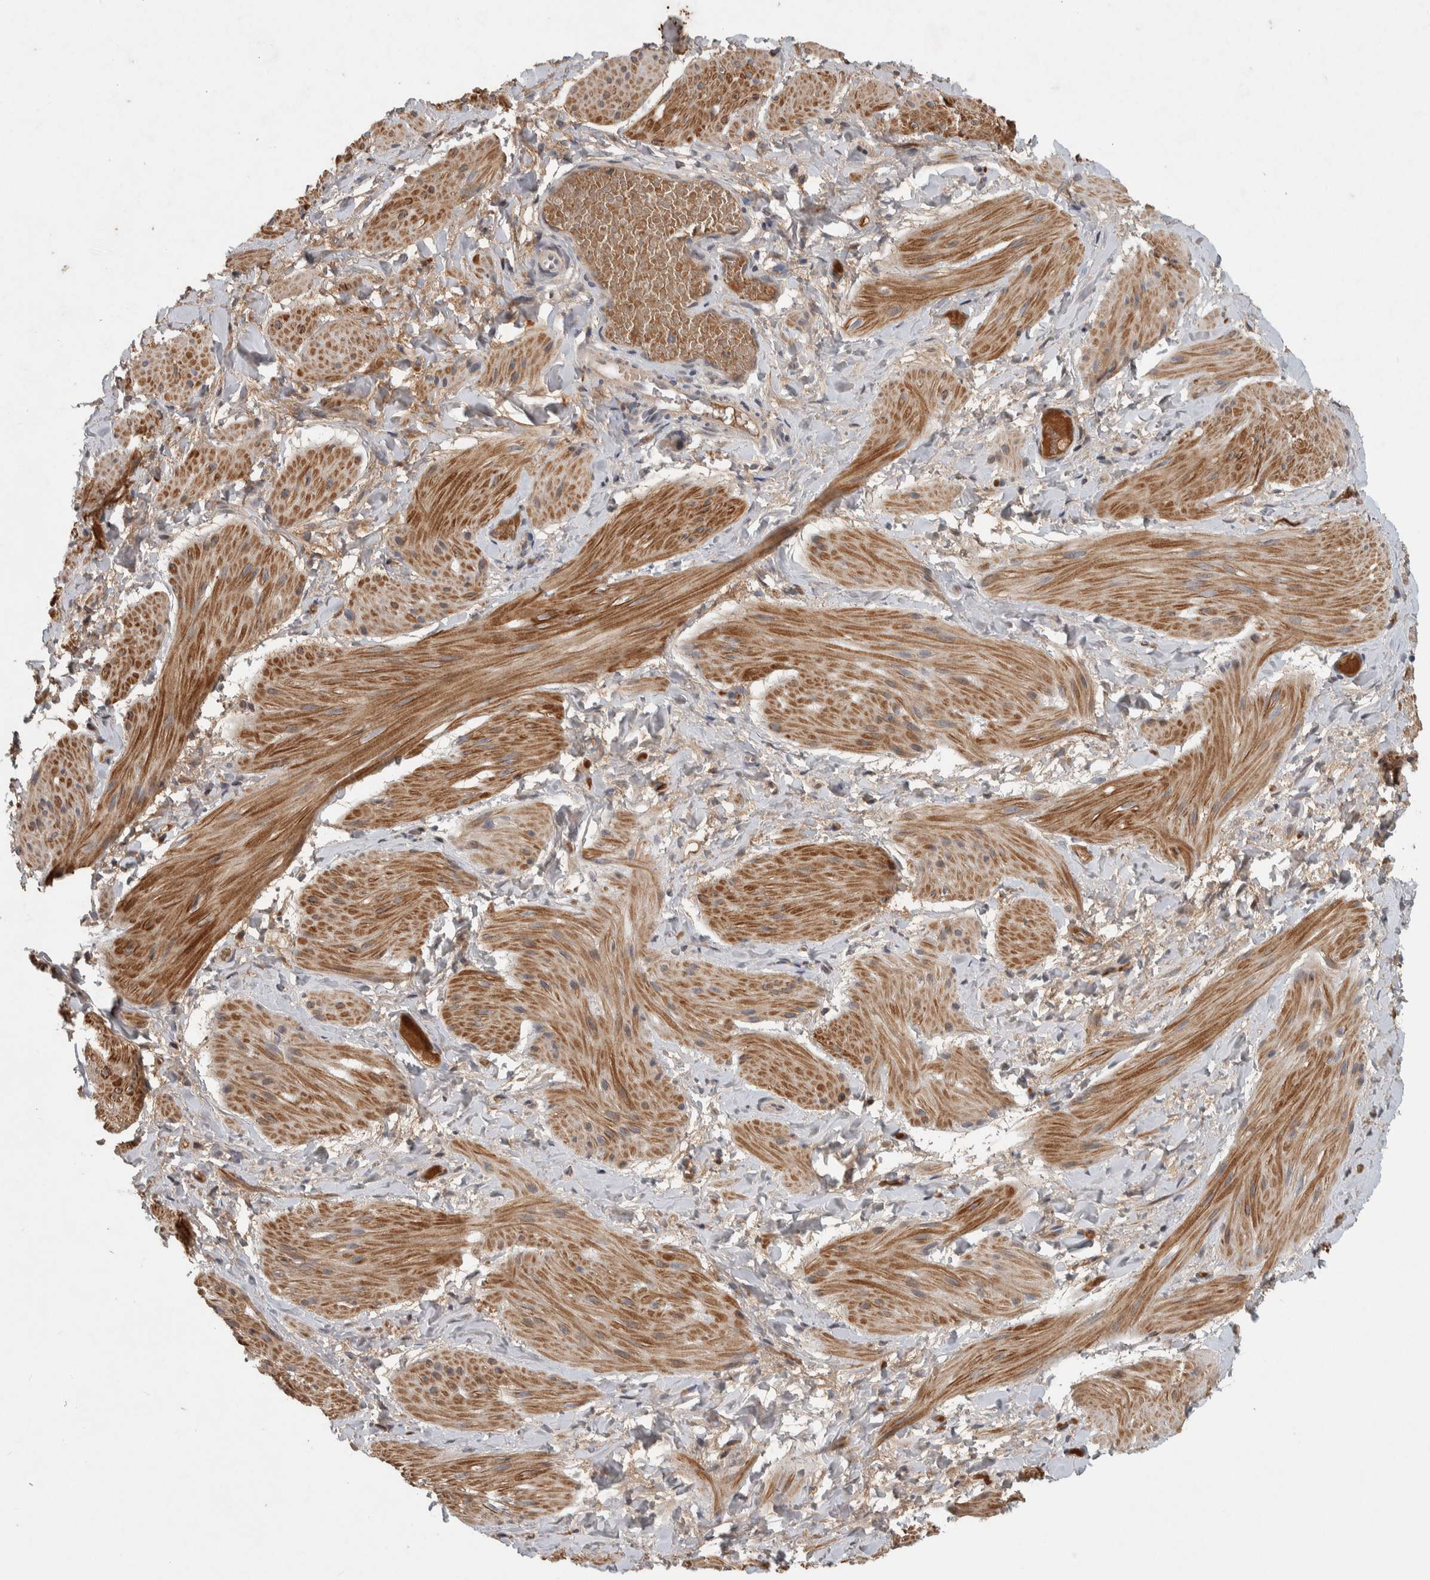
{"staining": {"intensity": "moderate", "quantity": "25%-75%", "location": "cytoplasmic/membranous"}, "tissue": "smooth muscle", "cell_type": "Smooth muscle cells", "image_type": "normal", "snomed": [{"axis": "morphology", "description": "Normal tissue, NOS"}, {"axis": "topography", "description": "Smooth muscle"}], "caption": "A micrograph of human smooth muscle stained for a protein shows moderate cytoplasmic/membranous brown staining in smooth muscle cells. The protein of interest is shown in brown color, while the nuclei are stained blue.", "gene": "CHRM3", "patient": {"sex": "male", "age": 16}}